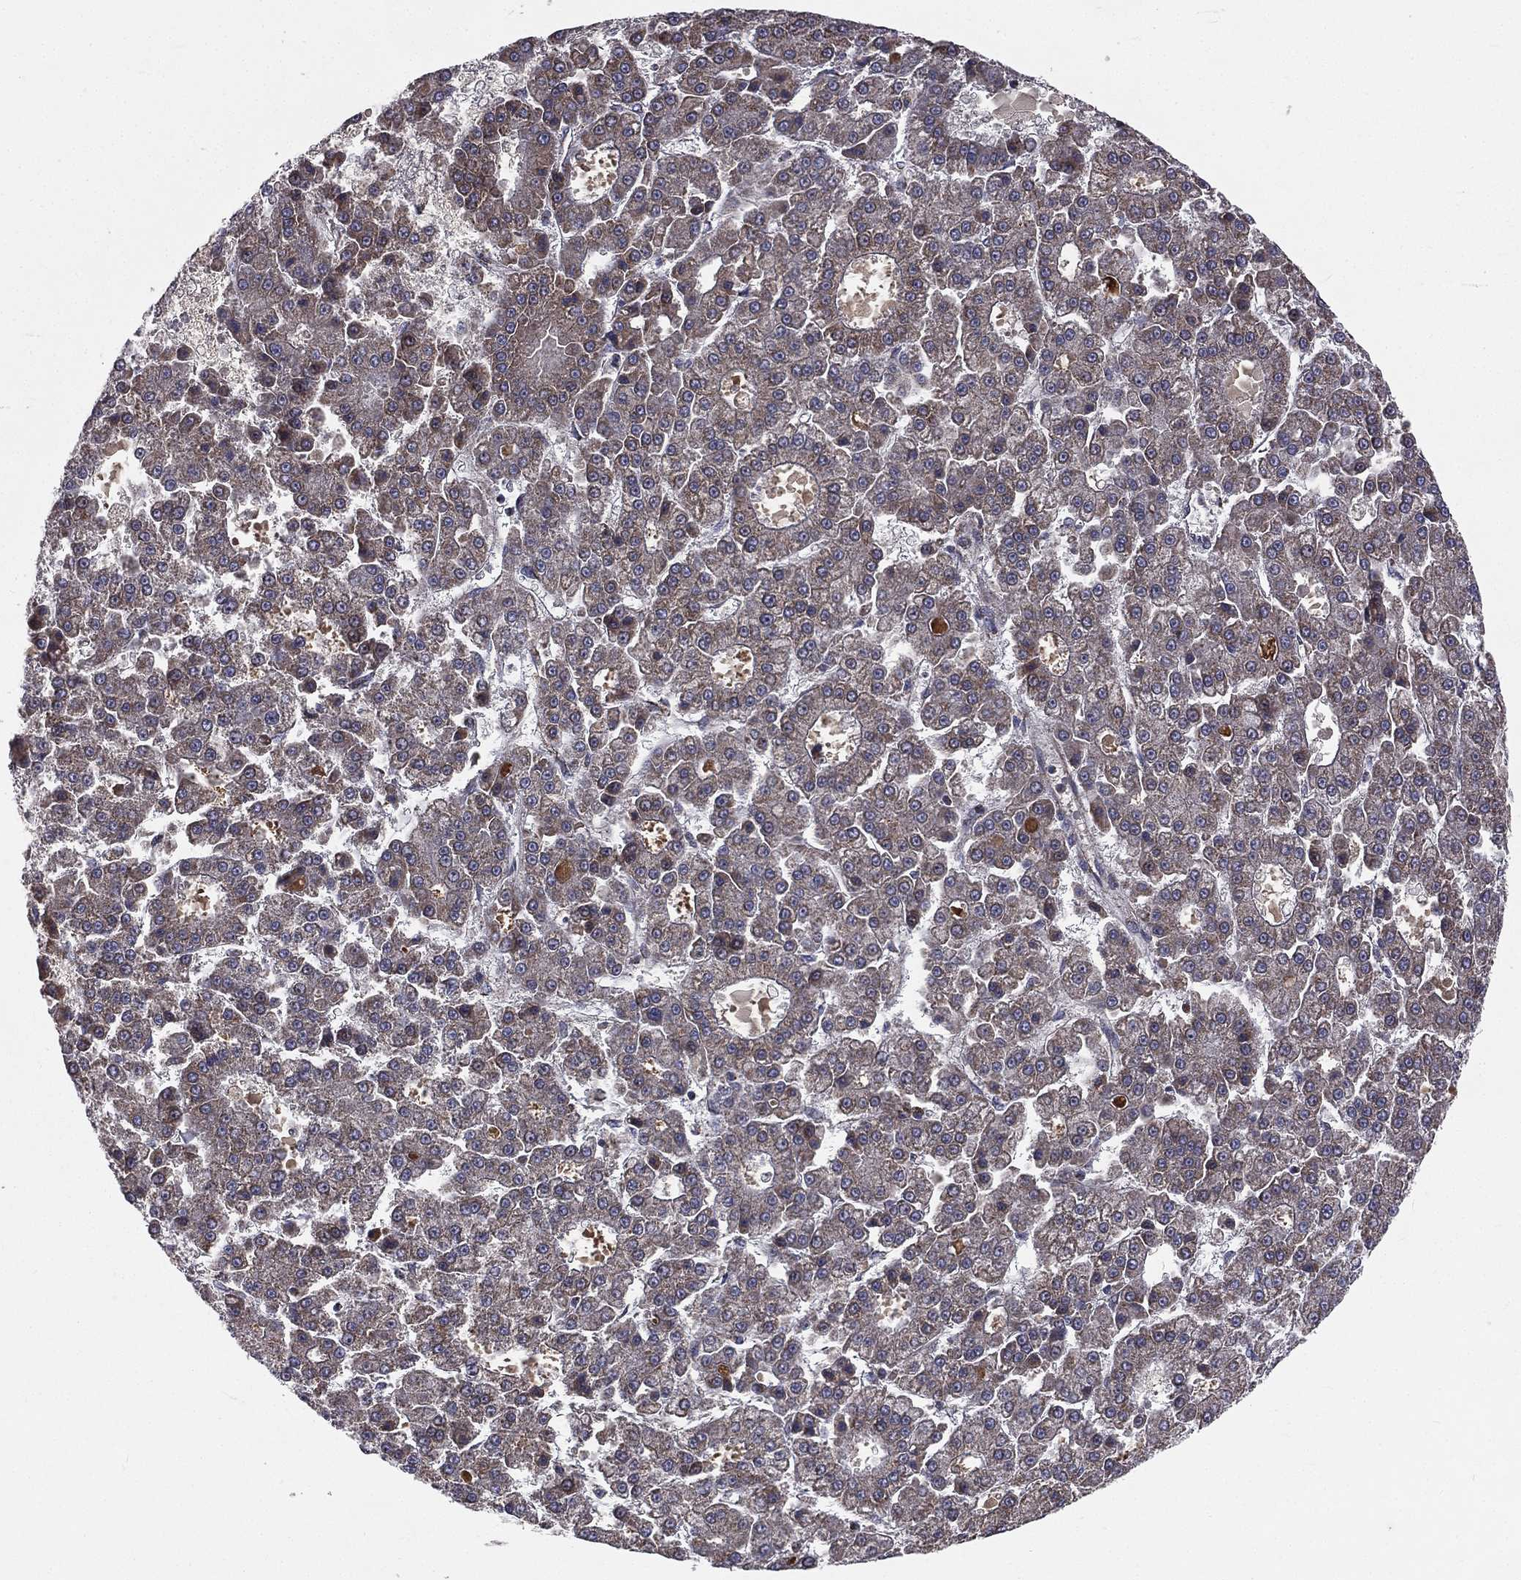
{"staining": {"intensity": "negative", "quantity": "none", "location": "none"}, "tissue": "liver cancer", "cell_type": "Tumor cells", "image_type": "cancer", "snomed": [{"axis": "morphology", "description": "Carcinoma, Hepatocellular, NOS"}, {"axis": "topography", "description": "Liver"}], "caption": "High magnification brightfield microscopy of liver cancer stained with DAB (brown) and counterstained with hematoxylin (blue): tumor cells show no significant staining. Brightfield microscopy of immunohistochemistry stained with DAB (brown) and hematoxylin (blue), captured at high magnification.", "gene": "GPD1", "patient": {"sex": "male", "age": 70}}